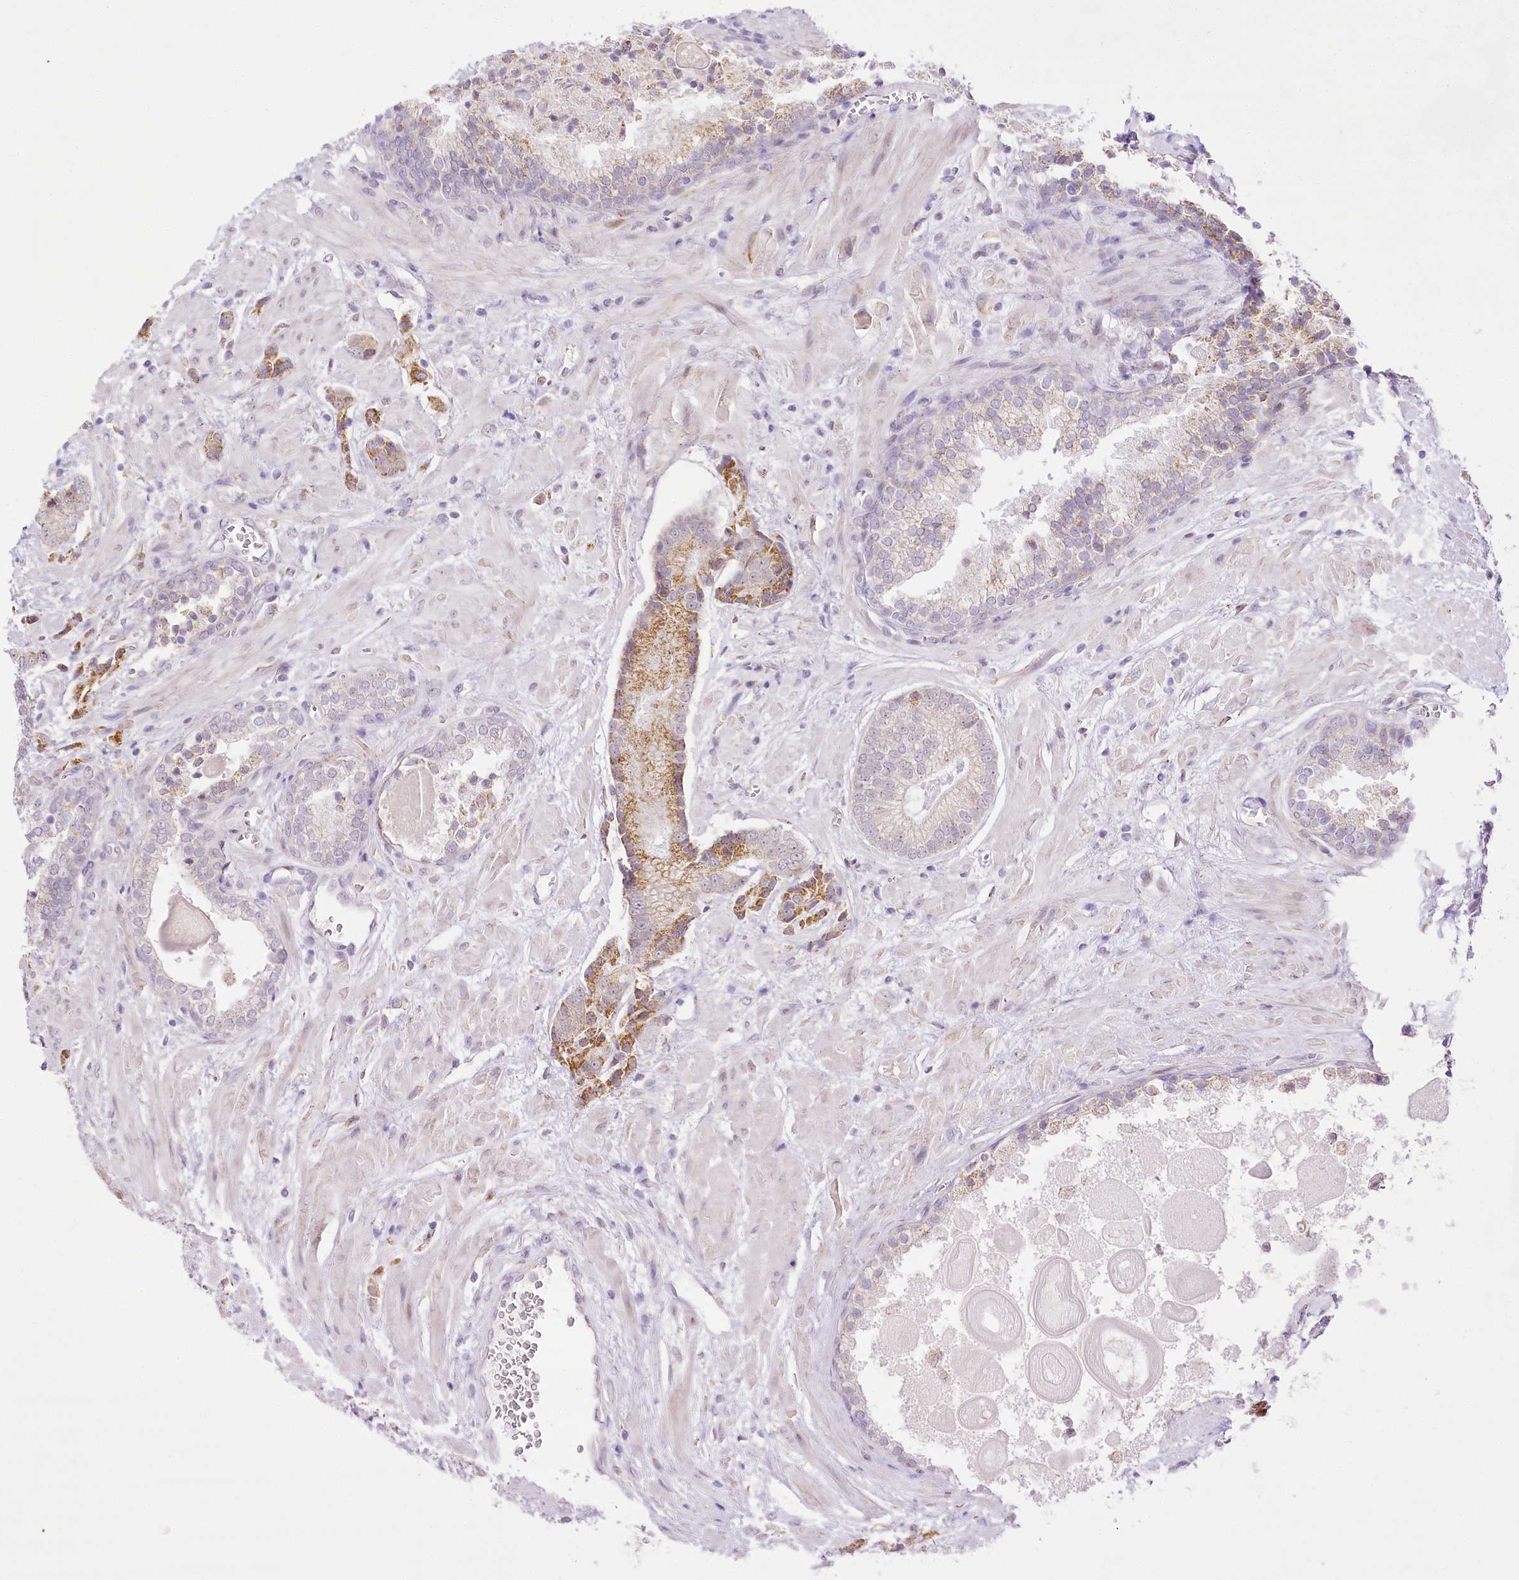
{"staining": {"intensity": "negative", "quantity": "none", "location": "none"}, "tissue": "prostate cancer", "cell_type": "Tumor cells", "image_type": "cancer", "snomed": [{"axis": "morphology", "description": "Adenocarcinoma, High grade"}, {"axis": "topography", "description": "Prostate"}], "caption": "Tumor cells are negative for brown protein staining in prostate high-grade adenocarcinoma.", "gene": "CCDC30", "patient": {"sex": "male", "age": 57}}